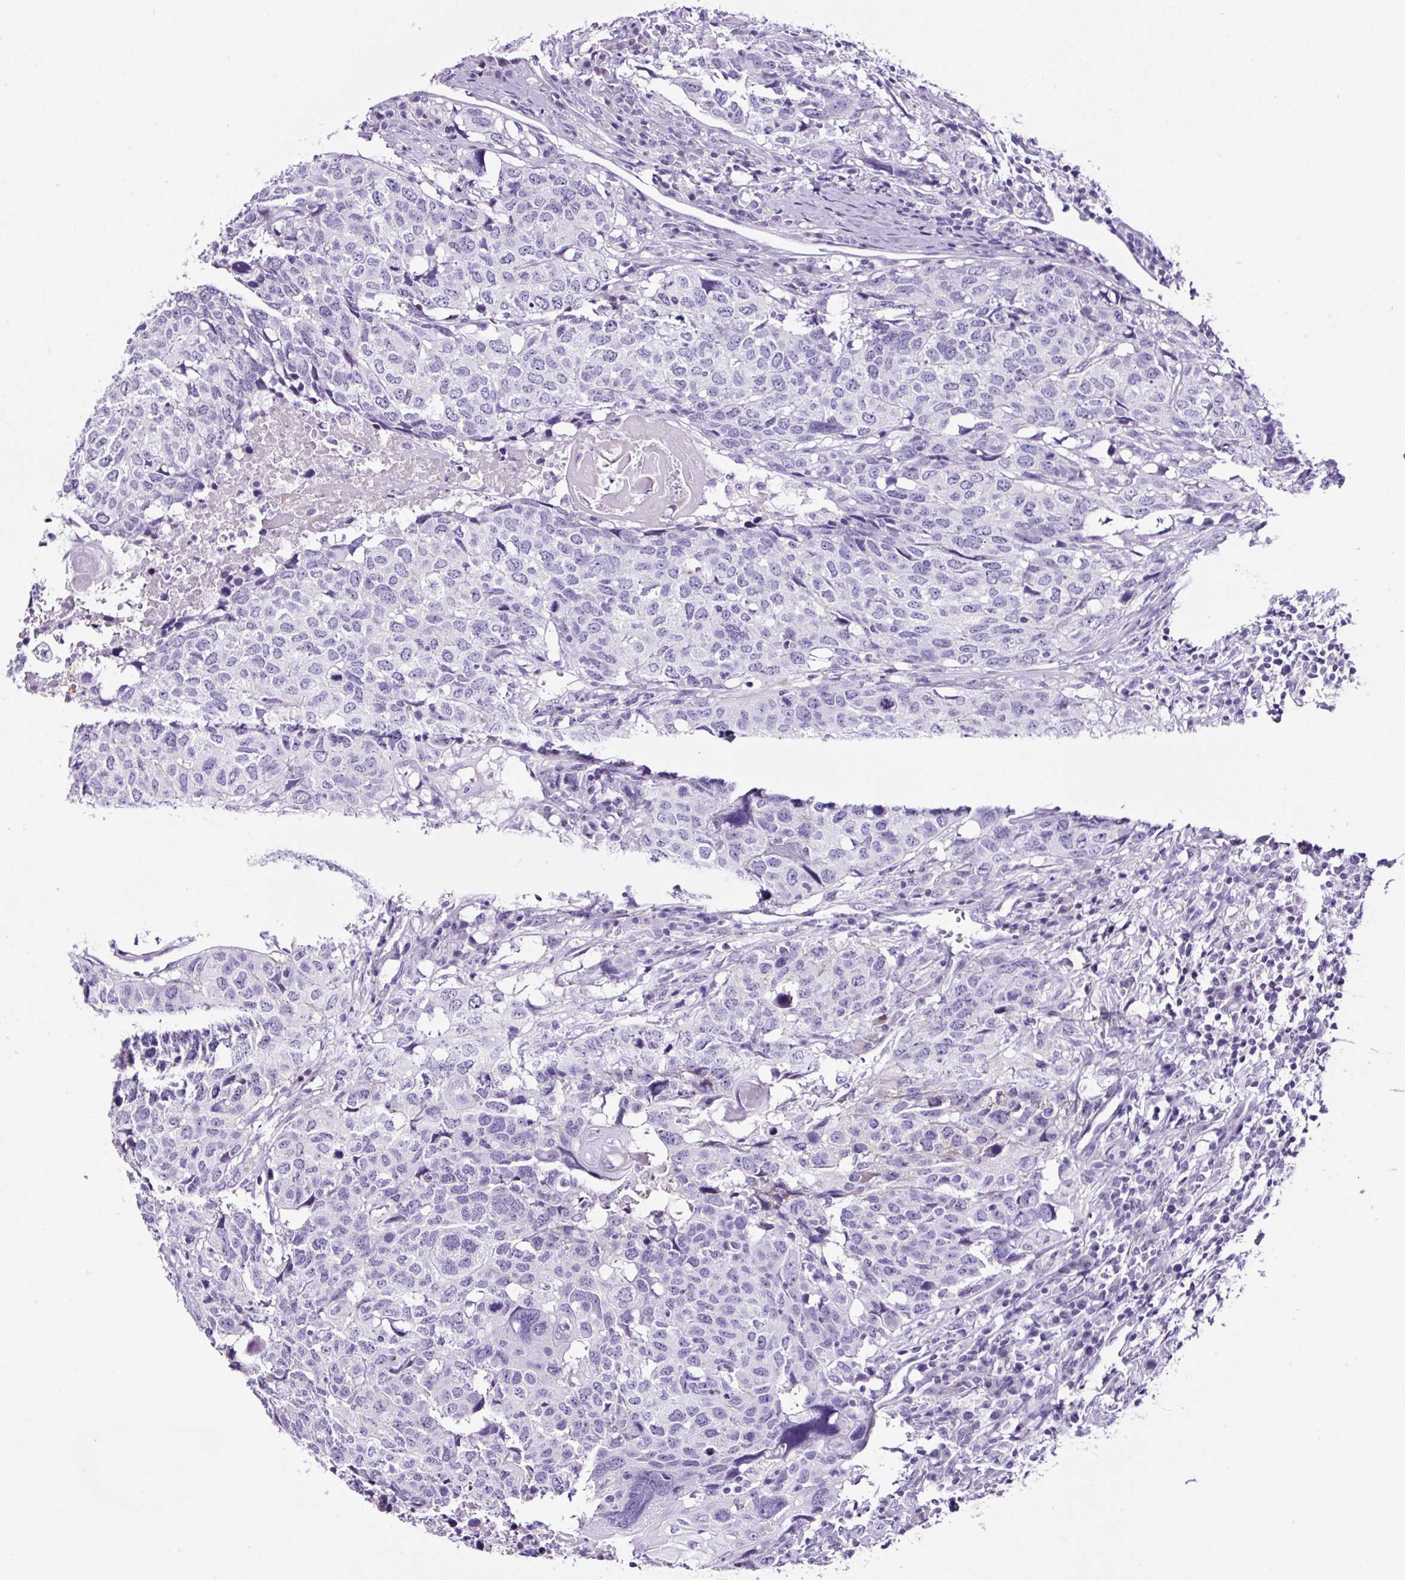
{"staining": {"intensity": "negative", "quantity": "none", "location": "none"}, "tissue": "head and neck cancer", "cell_type": "Tumor cells", "image_type": "cancer", "snomed": [{"axis": "morphology", "description": "Normal tissue, NOS"}, {"axis": "morphology", "description": "Squamous cell carcinoma, NOS"}, {"axis": "topography", "description": "Skeletal muscle"}, {"axis": "topography", "description": "Vascular tissue"}, {"axis": "topography", "description": "Peripheral nerve tissue"}, {"axis": "topography", "description": "Head-Neck"}], "caption": "Image shows no significant protein staining in tumor cells of head and neck squamous cell carcinoma.", "gene": "TAFA3", "patient": {"sex": "male", "age": 66}}